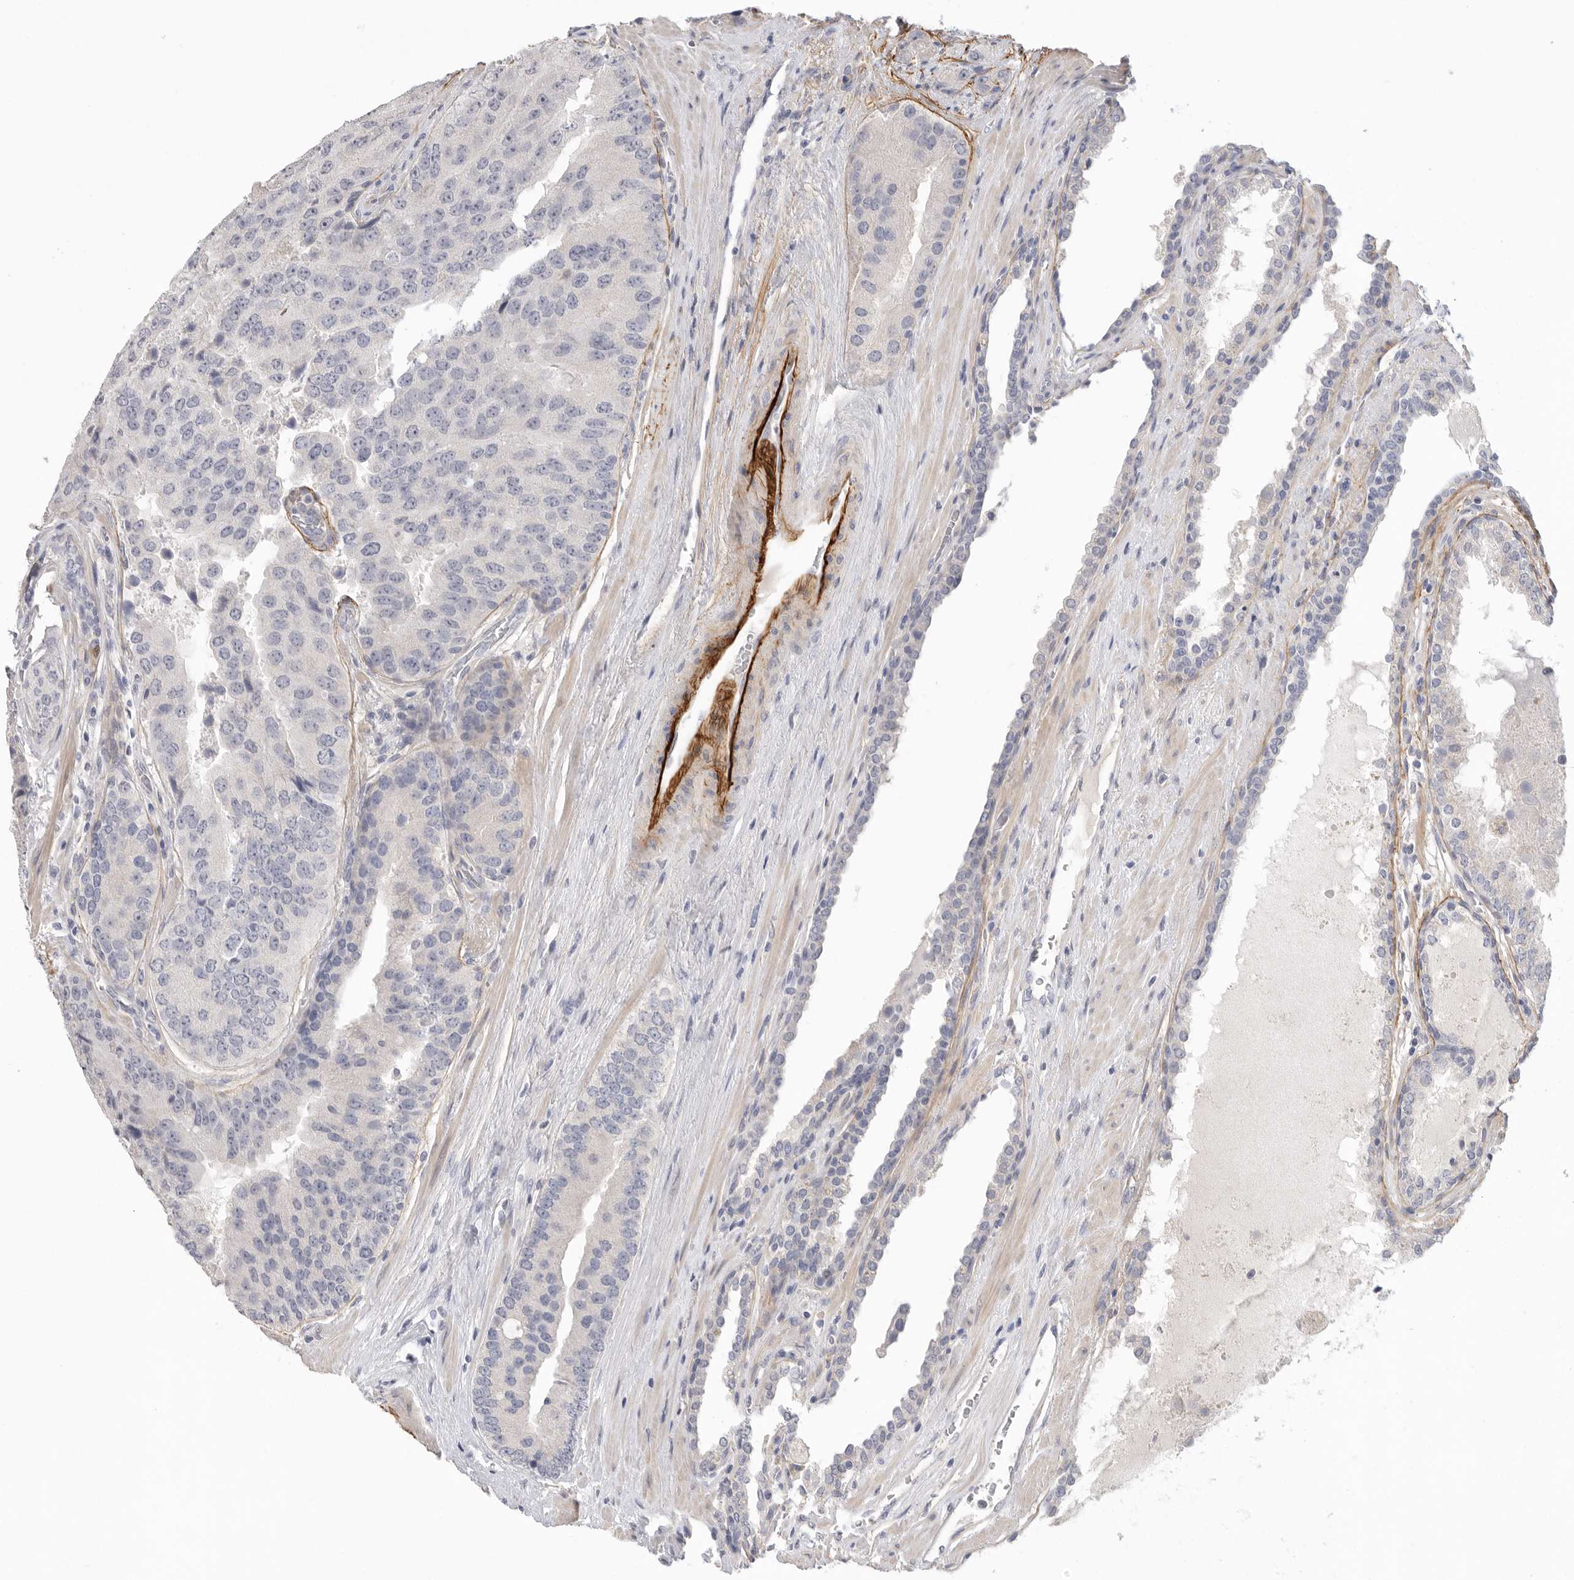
{"staining": {"intensity": "negative", "quantity": "none", "location": "none"}, "tissue": "prostate cancer", "cell_type": "Tumor cells", "image_type": "cancer", "snomed": [{"axis": "morphology", "description": "Adenocarcinoma, High grade"}, {"axis": "topography", "description": "Prostate"}], "caption": "This is an immunohistochemistry micrograph of prostate adenocarcinoma (high-grade). There is no positivity in tumor cells.", "gene": "FBN2", "patient": {"sex": "male", "age": 70}}